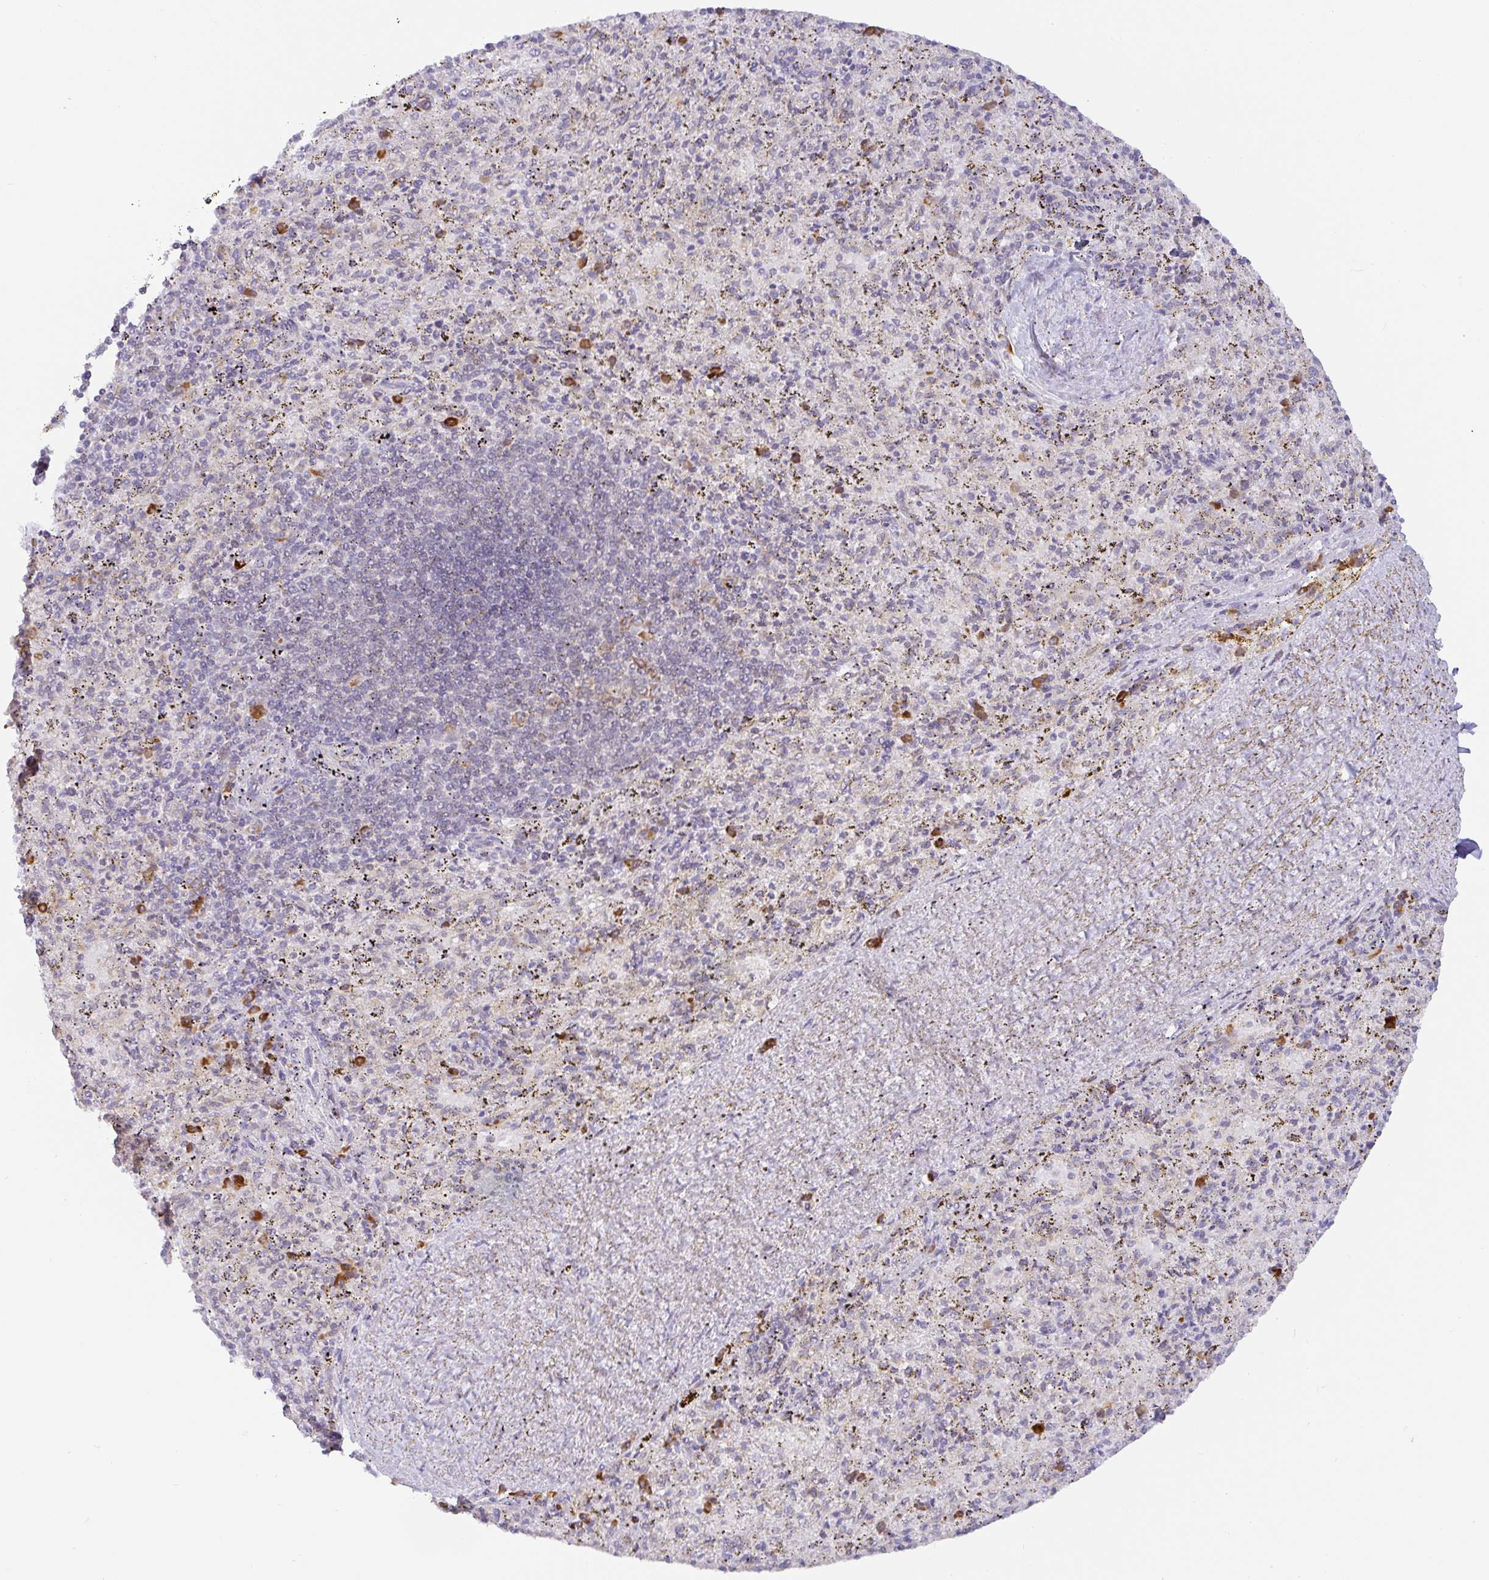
{"staining": {"intensity": "strong", "quantity": "<25%", "location": "cytoplasmic/membranous"}, "tissue": "spleen", "cell_type": "Cells in red pulp", "image_type": "normal", "snomed": [{"axis": "morphology", "description": "Normal tissue, NOS"}, {"axis": "topography", "description": "Spleen"}], "caption": "Spleen stained with a brown dye shows strong cytoplasmic/membranous positive expression in about <25% of cells in red pulp.", "gene": "DERL2", "patient": {"sex": "male", "age": 57}}